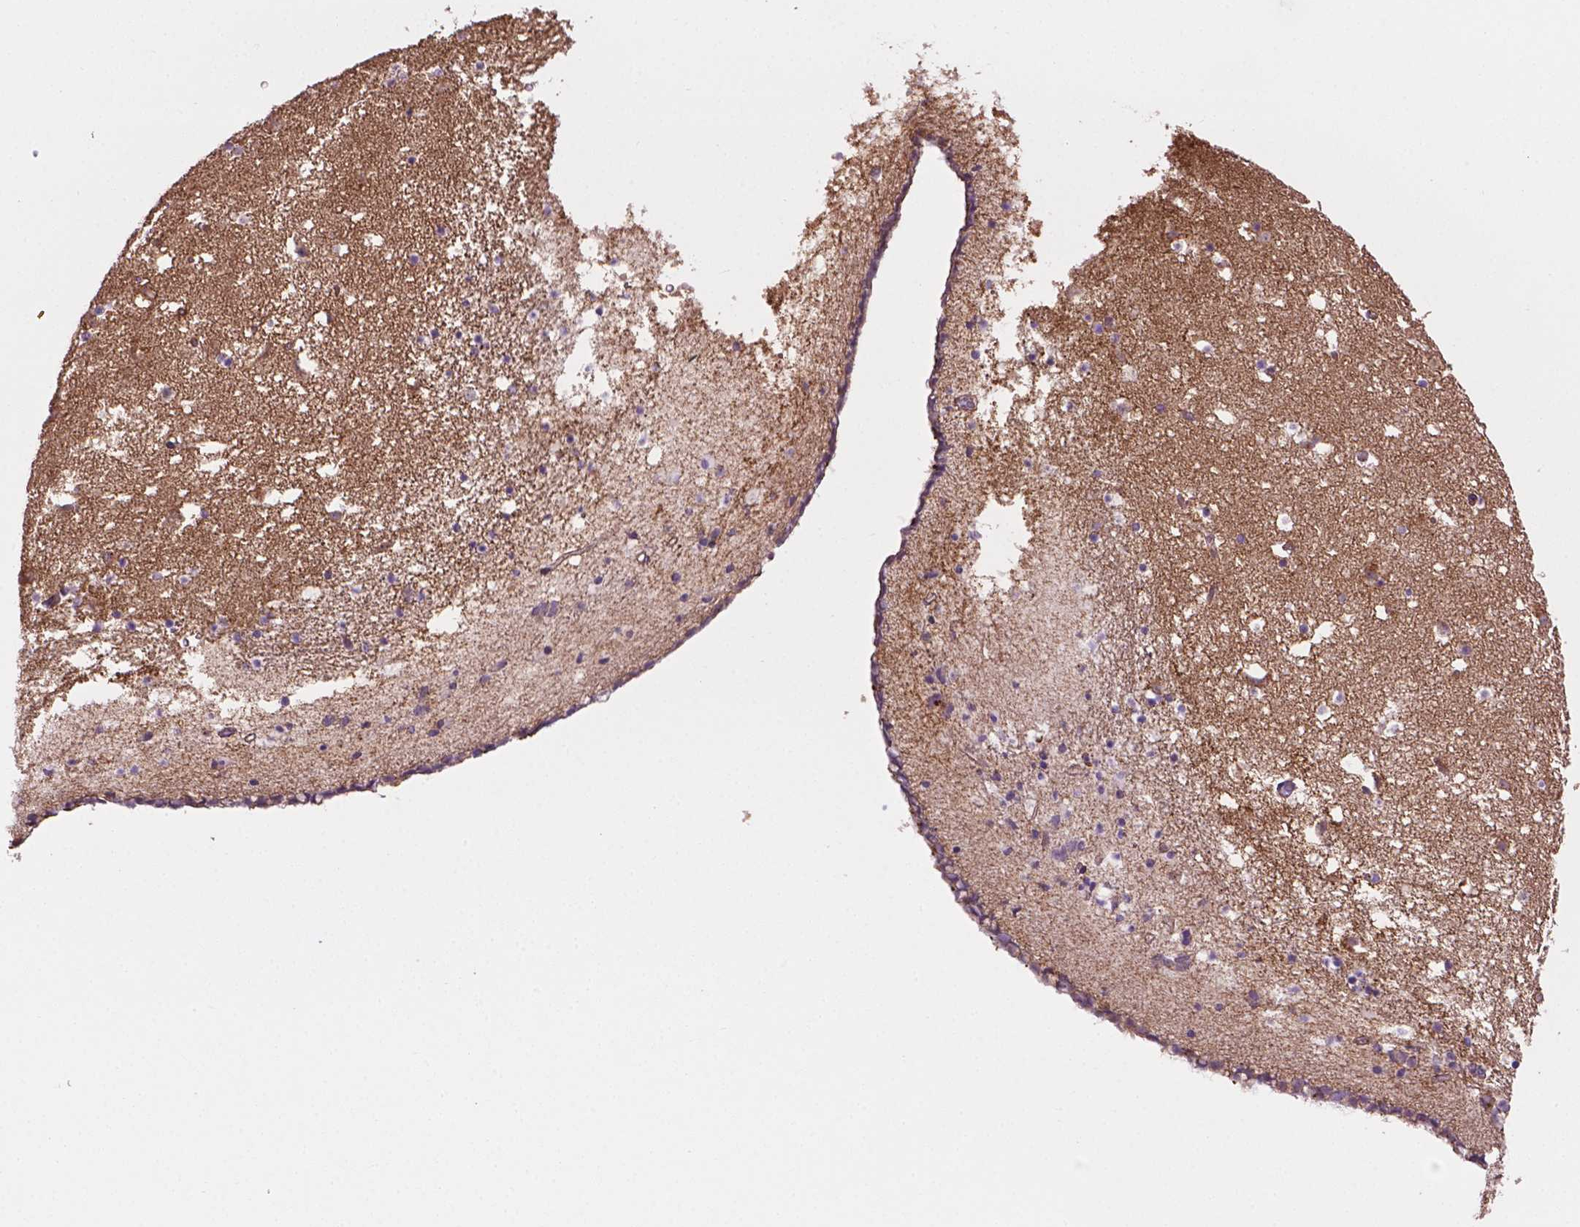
{"staining": {"intensity": "negative", "quantity": "none", "location": "none"}, "tissue": "caudate", "cell_type": "Glial cells", "image_type": "normal", "snomed": [{"axis": "morphology", "description": "Normal tissue, NOS"}, {"axis": "topography", "description": "Lateral ventricle wall"}], "caption": "An immunohistochemistry photomicrograph of unremarkable caudate is shown. There is no staining in glial cells of caudate.", "gene": "ACAD10", "patient": {"sex": "female", "age": 42}}